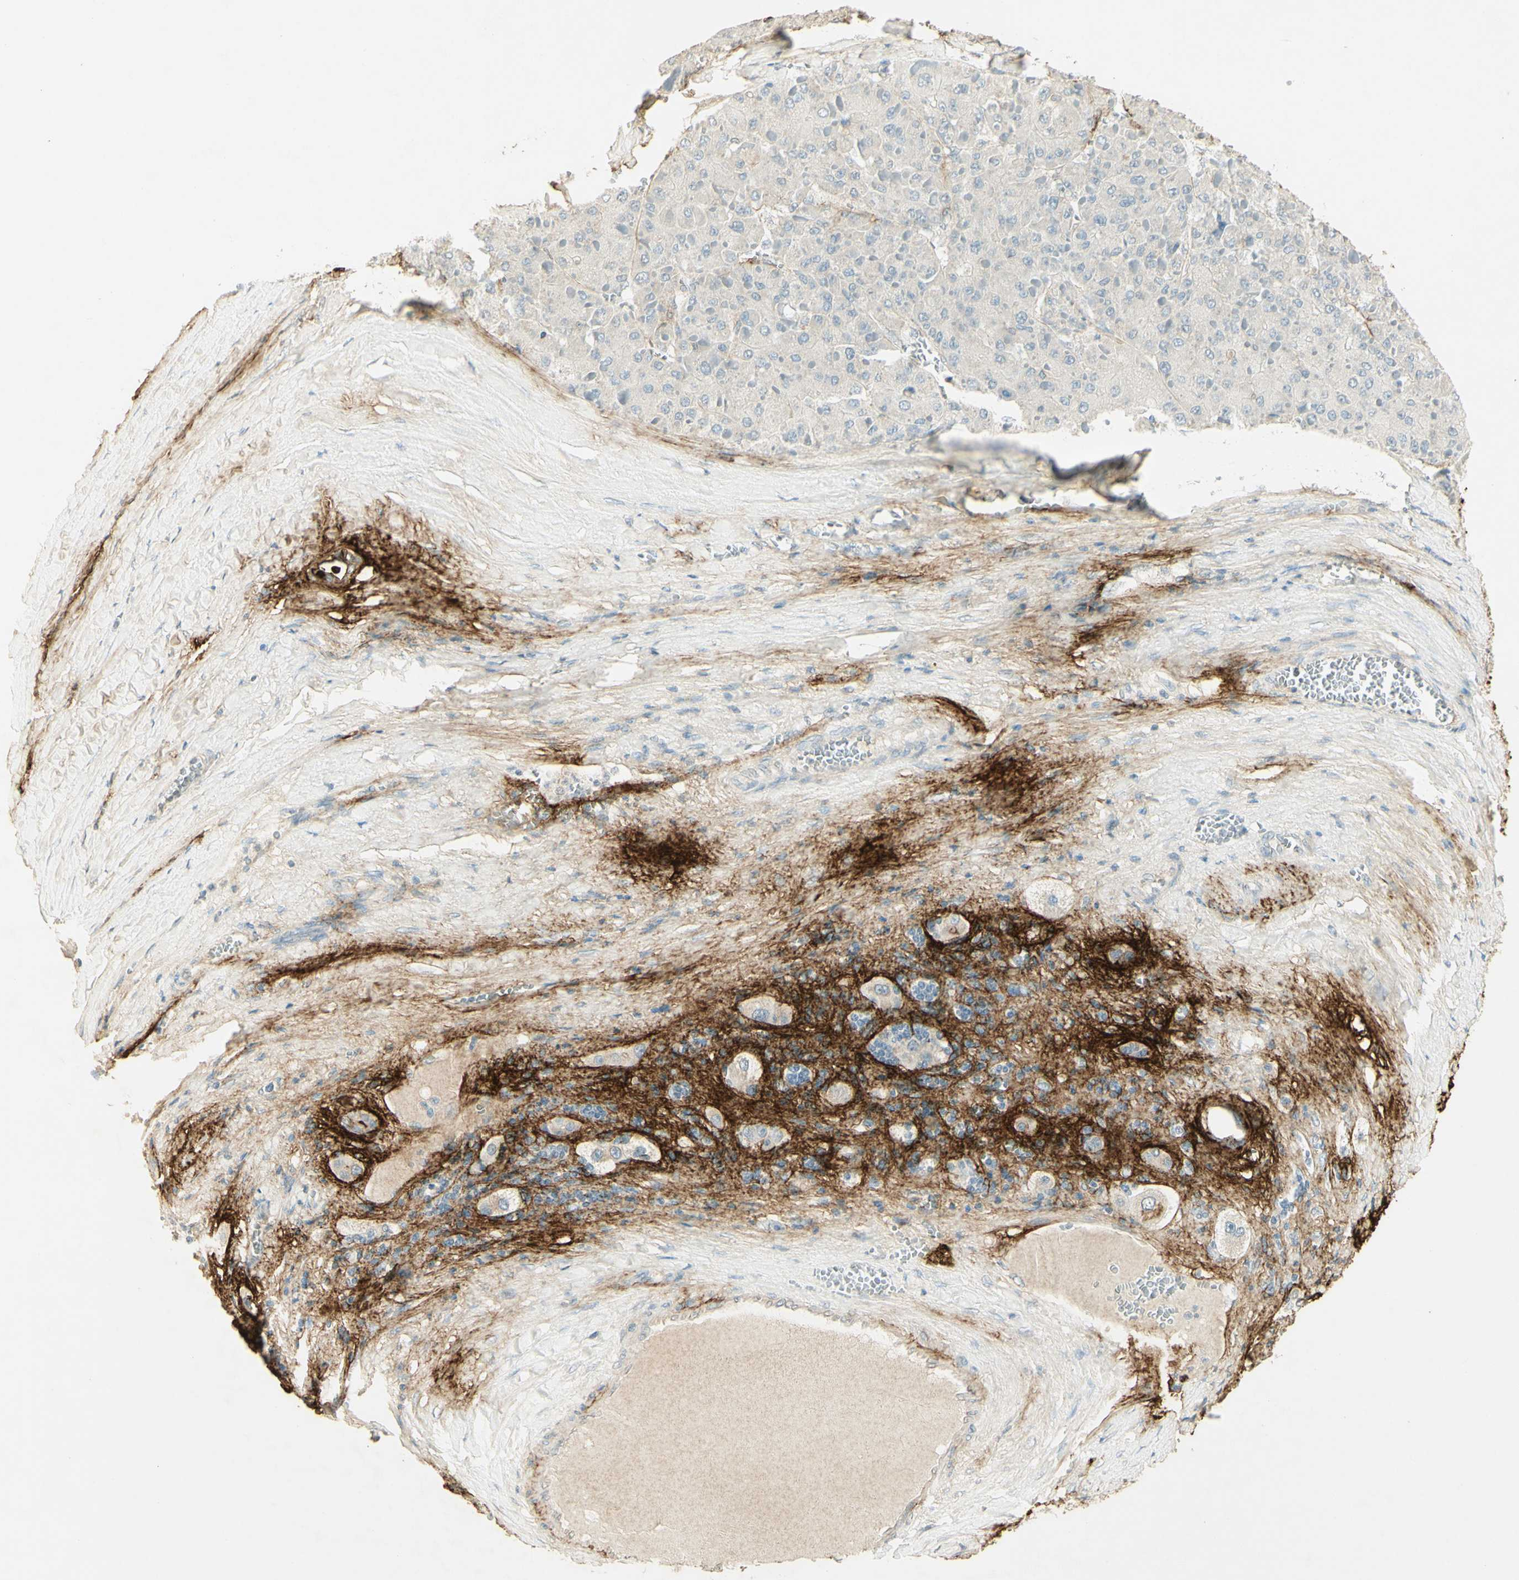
{"staining": {"intensity": "negative", "quantity": "none", "location": "none"}, "tissue": "liver cancer", "cell_type": "Tumor cells", "image_type": "cancer", "snomed": [{"axis": "morphology", "description": "Carcinoma, Hepatocellular, NOS"}, {"axis": "topography", "description": "Liver"}], "caption": "DAB (3,3'-diaminobenzidine) immunohistochemical staining of liver hepatocellular carcinoma demonstrates no significant expression in tumor cells.", "gene": "TNN", "patient": {"sex": "female", "age": 73}}